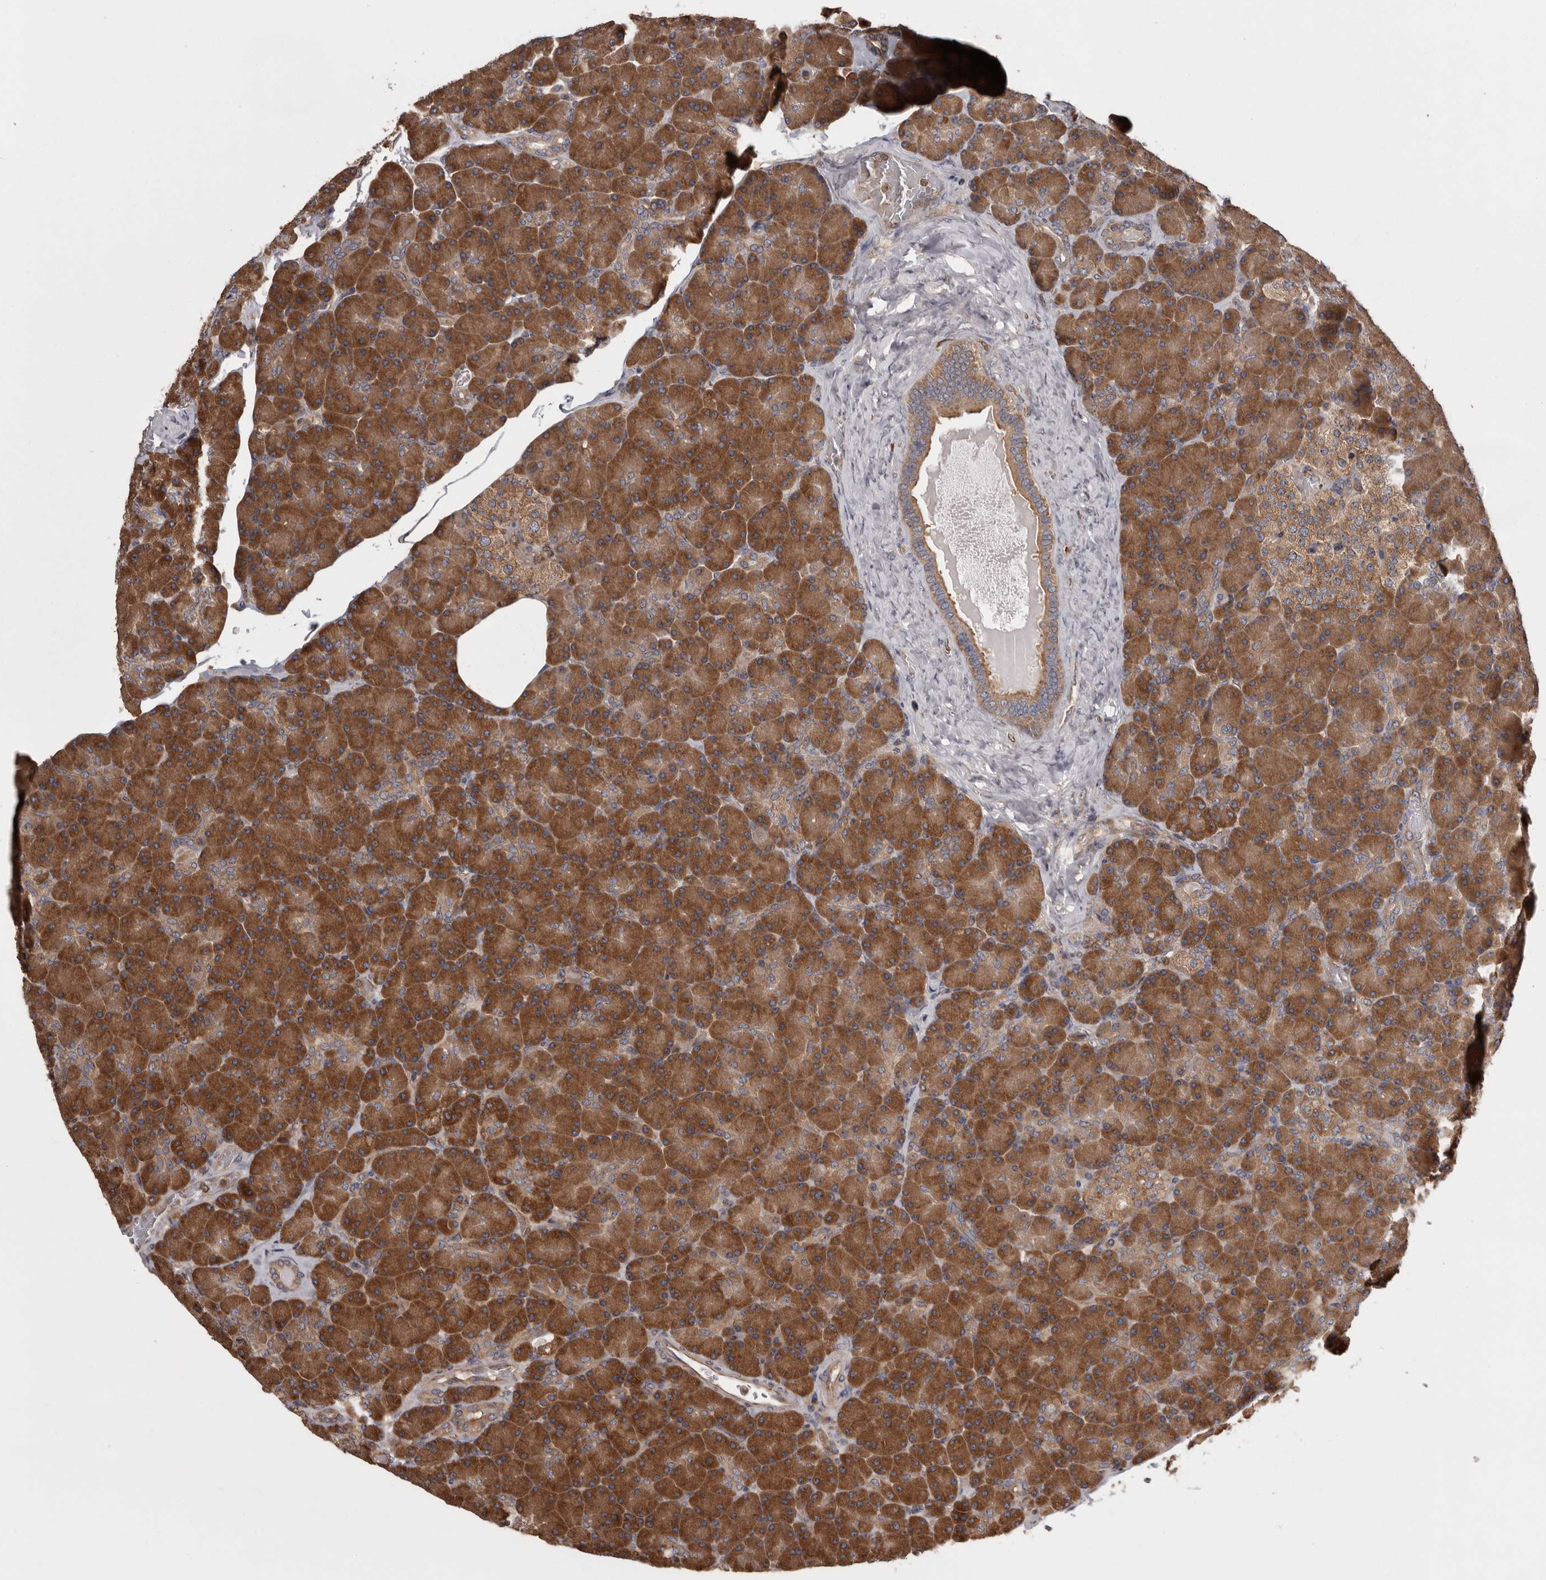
{"staining": {"intensity": "strong", "quantity": ">75%", "location": "cytoplasmic/membranous"}, "tissue": "pancreas", "cell_type": "Exocrine glandular cells", "image_type": "normal", "snomed": [{"axis": "morphology", "description": "Normal tissue, NOS"}, {"axis": "topography", "description": "Pancreas"}], "caption": "A photomicrograph of human pancreas stained for a protein displays strong cytoplasmic/membranous brown staining in exocrine glandular cells. (brown staining indicates protein expression, while blue staining denotes nuclei).", "gene": "DARS1", "patient": {"sex": "female", "age": 43}}